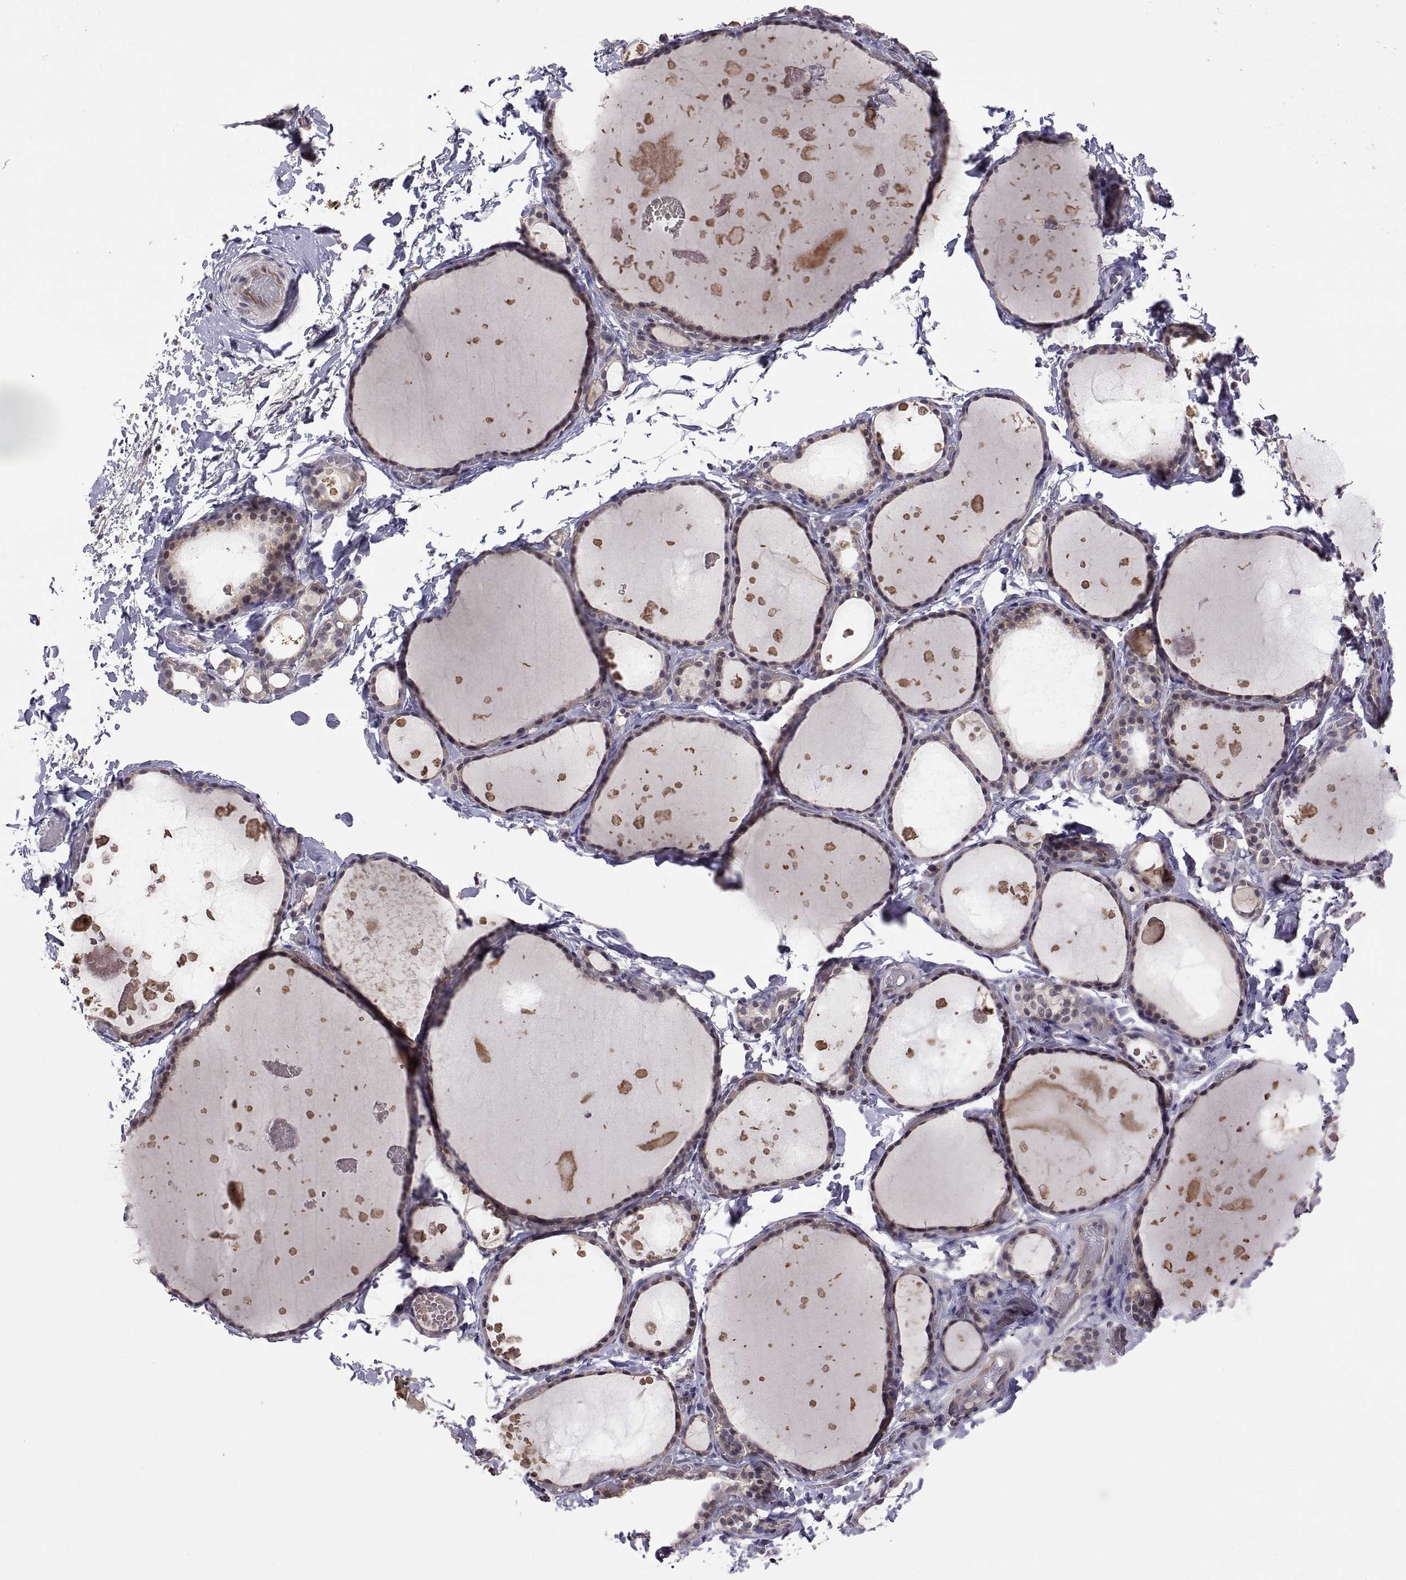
{"staining": {"intensity": "negative", "quantity": "none", "location": "none"}, "tissue": "thyroid gland", "cell_type": "Glandular cells", "image_type": "normal", "snomed": [{"axis": "morphology", "description": "Normal tissue, NOS"}, {"axis": "topography", "description": "Thyroid gland"}], "caption": "Histopathology image shows no significant protein expression in glandular cells of benign thyroid gland.", "gene": "LAMA1", "patient": {"sex": "female", "age": 56}}